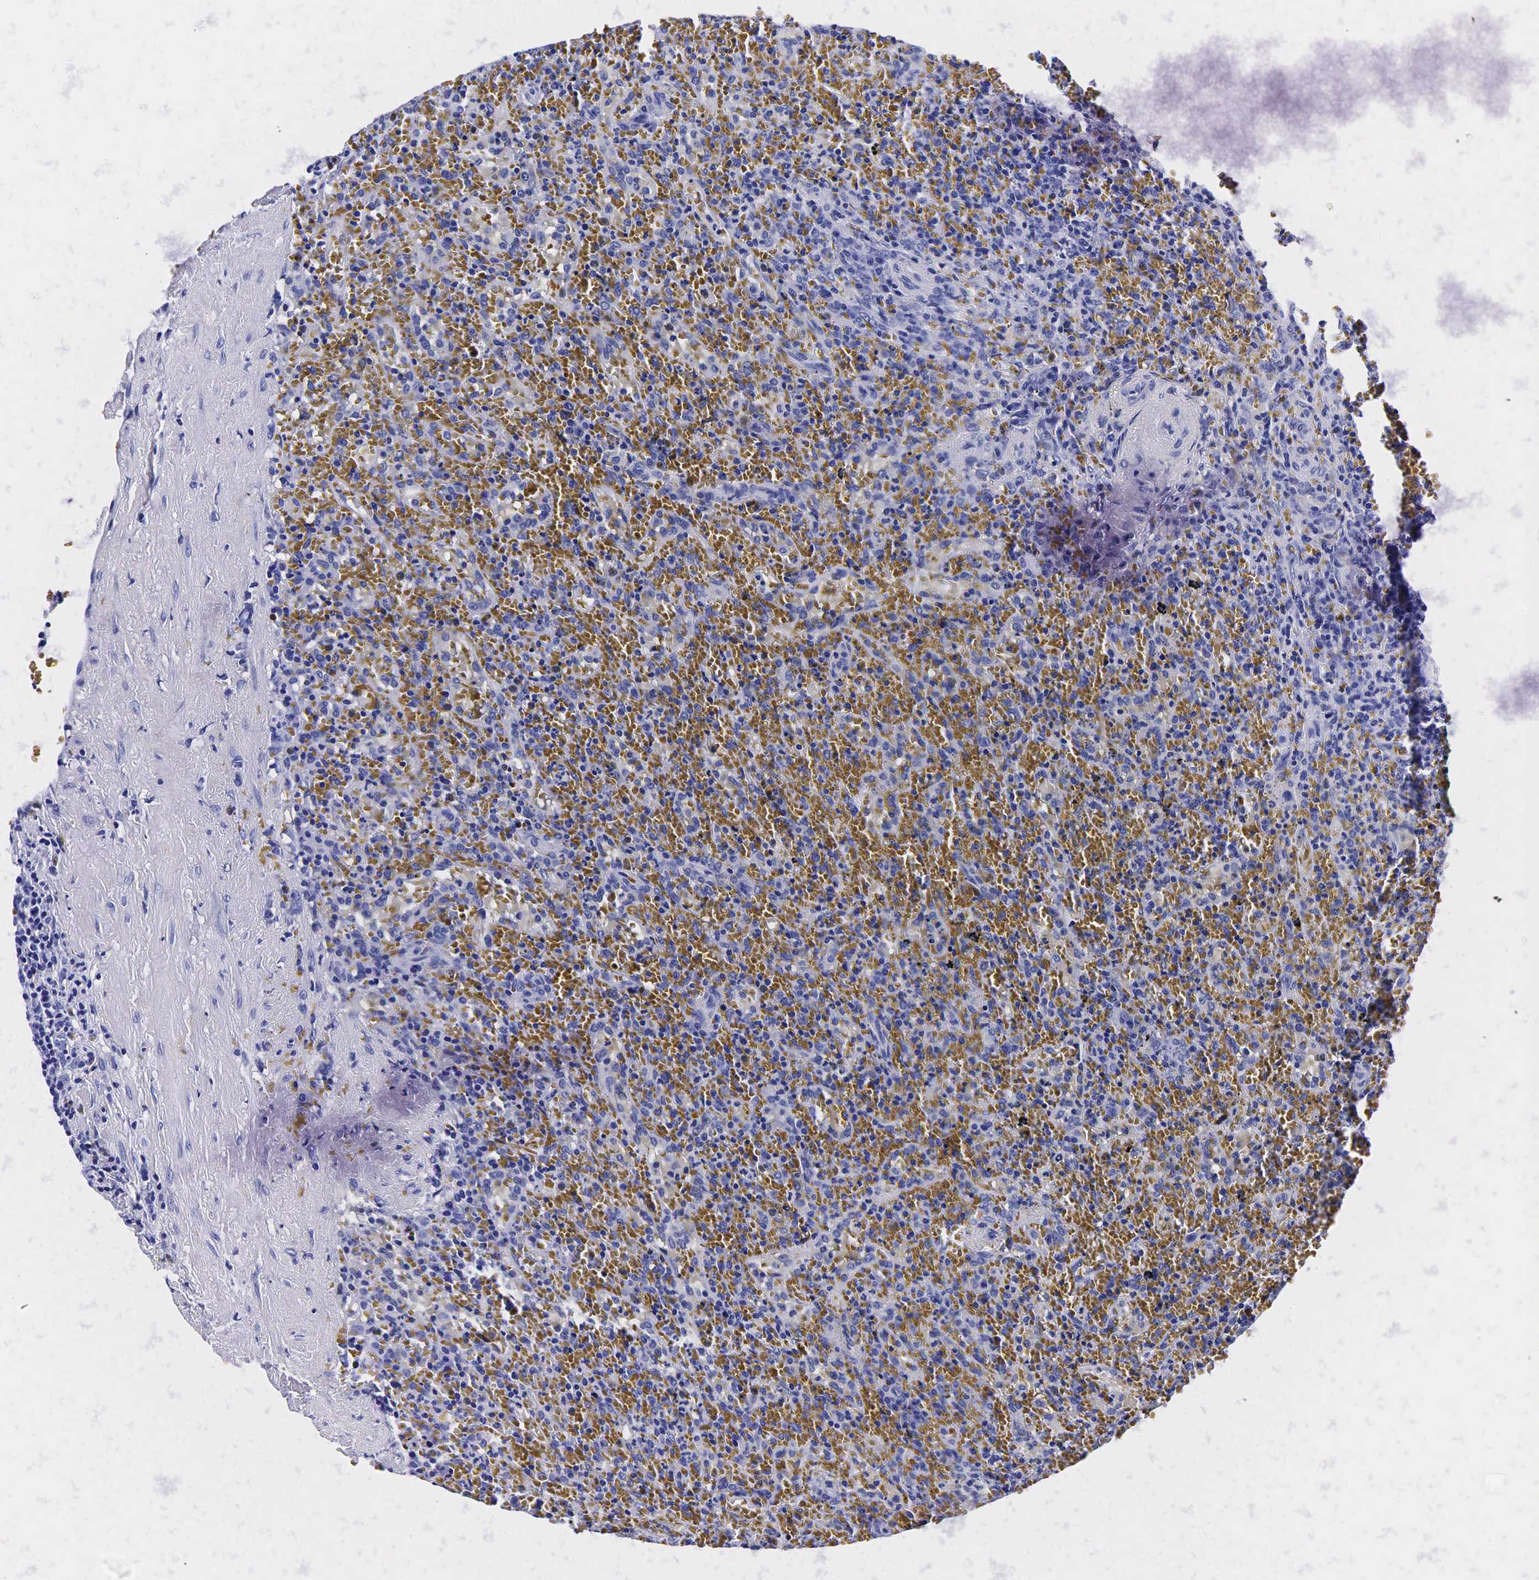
{"staining": {"intensity": "negative", "quantity": "none", "location": "none"}, "tissue": "lymphoma", "cell_type": "Tumor cells", "image_type": "cancer", "snomed": [{"axis": "morphology", "description": "Malignant lymphoma, non-Hodgkin's type, High grade"}, {"axis": "topography", "description": "Spleen"}, {"axis": "topography", "description": "Lymph node"}], "caption": "Immunohistochemistry of lymphoma demonstrates no staining in tumor cells. (Brightfield microscopy of DAB (3,3'-diaminobenzidine) IHC at high magnification).", "gene": "KLK3", "patient": {"sex": "female", "age": 70}}